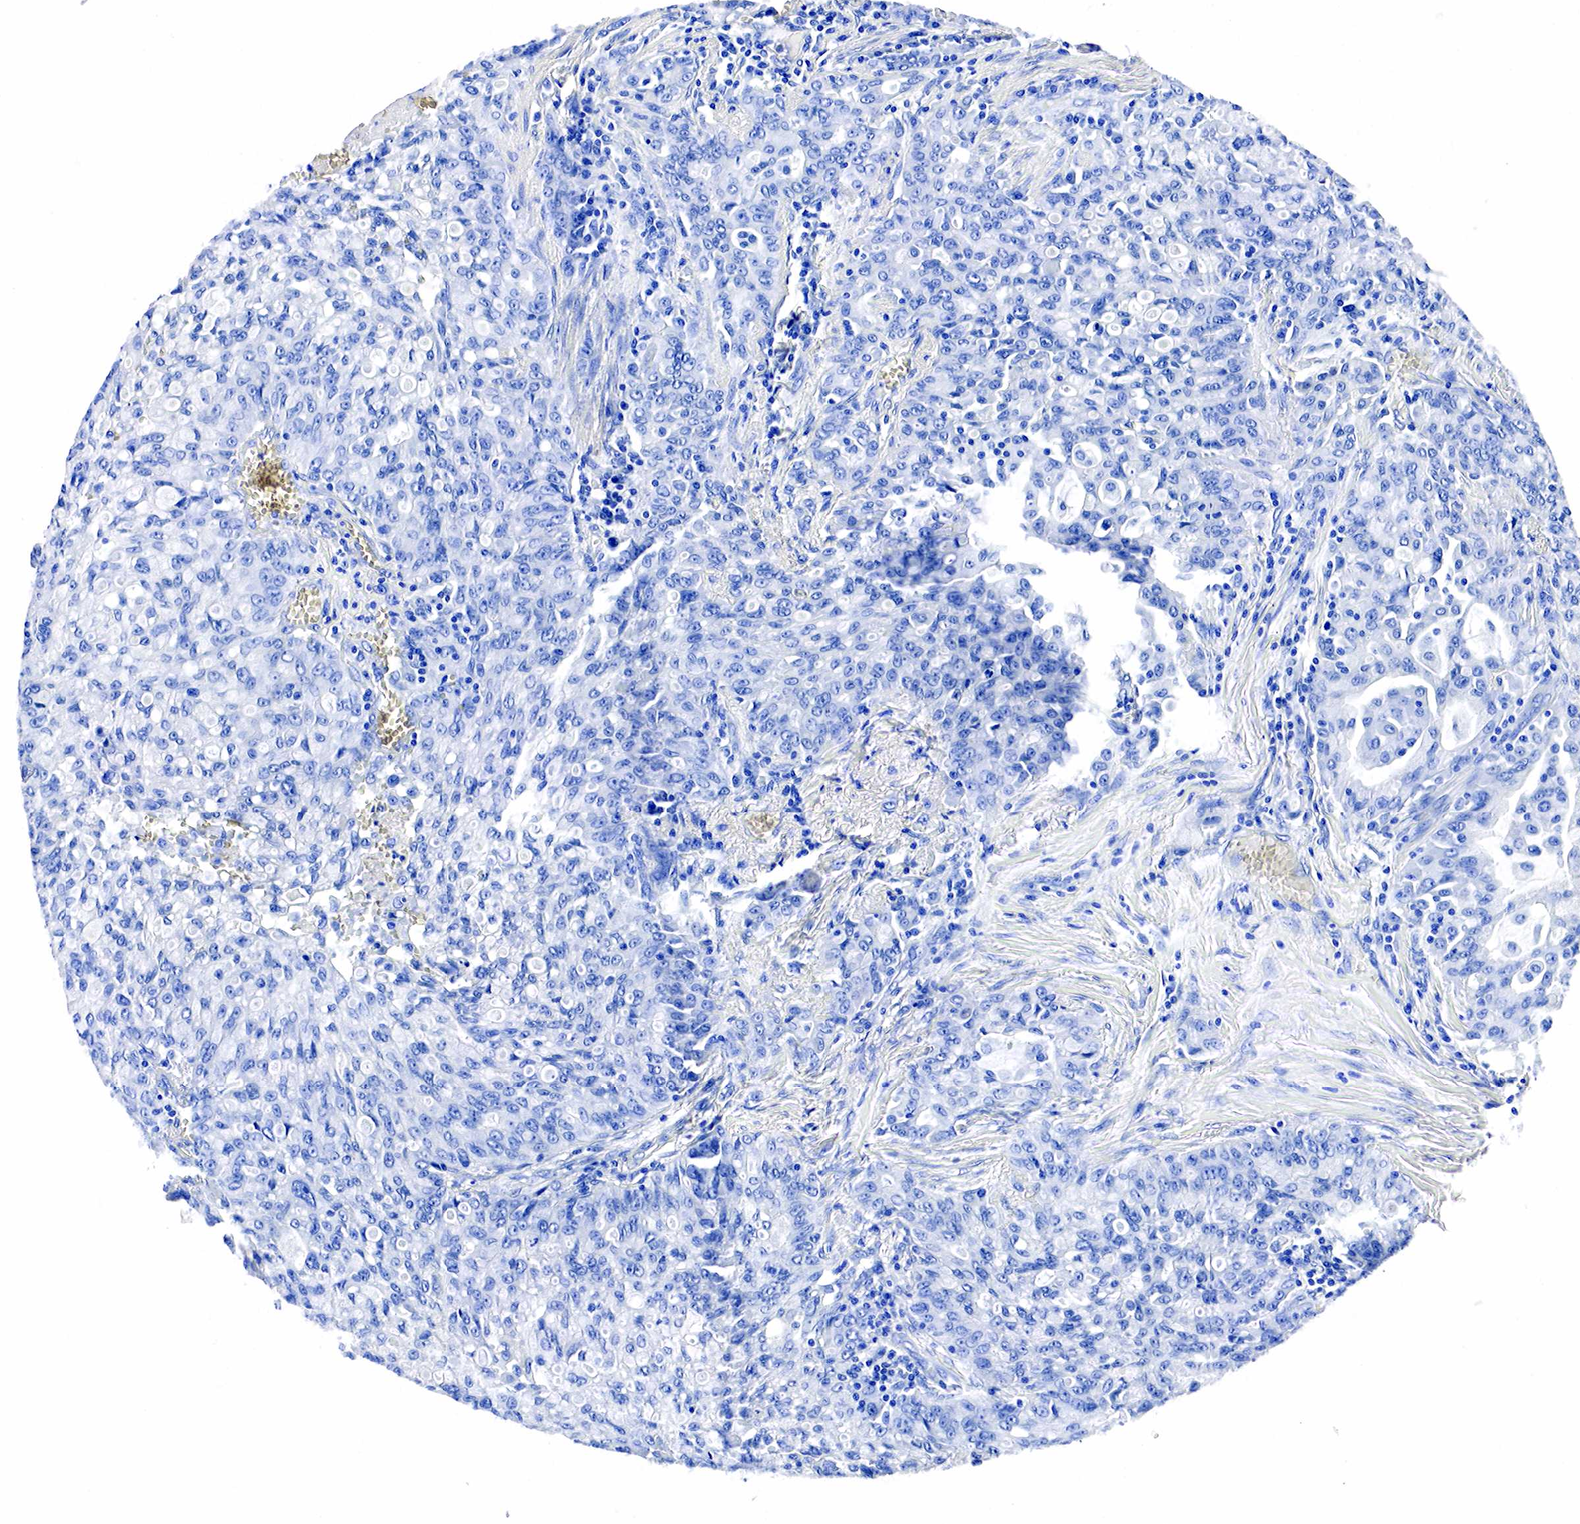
{"staining": {"intensity": "negative", "quantity": "none", "location": "none"}, "tissue": "lung cancer", "cell_type": "Tumor cells", "image_type": "cancer", "snomed": [{"axis": "morphology", "description": "Adenocarcinoma, NOS"}, {"axis": "topography", "description": "Lung"}], "caption": "Image shows no protein positivity in tumor cells of lung cancer (adenocarcinoma) tissue. (Stains: DAB IHC with hematoxylin counter stain, Microscopy: brightfield microscopy at high magnification).", "gene": "ACP3", "patient": {"sex": "female", "age": 44}}